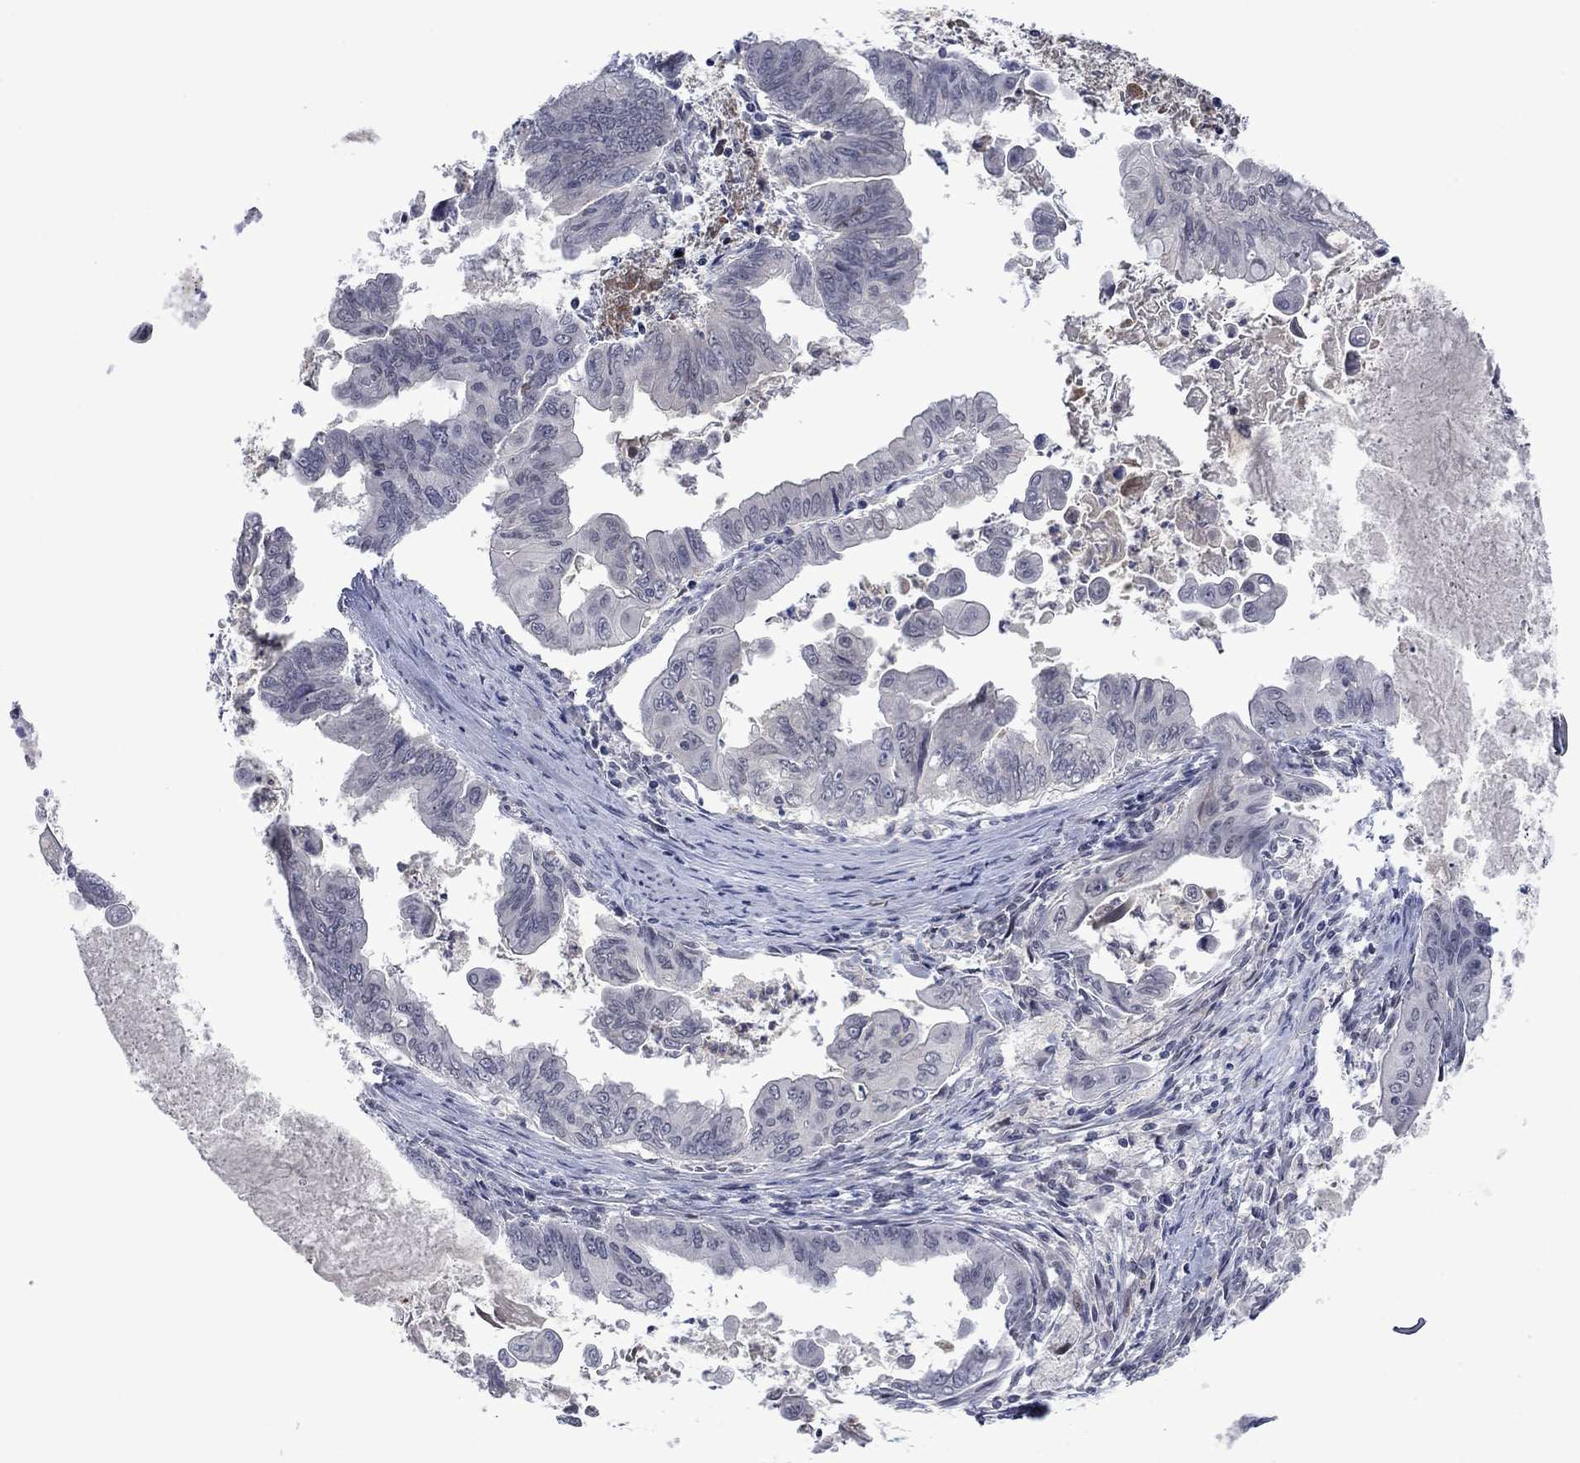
{"staining": {"intensity": "negative", "quantity": "none", "location": "none"}, "tissue": "stomach cancer", "cell_type": "Tumor cells", "image_type": "cancer", "snomed": [{"axis": "morphology", "description": "Adenocarcinoma, NOS"}, {"axis": "topography", "description": "Stomach, upper"}], "caption": "DAB (3,3'-diaminobenzidine) immunohistochemical staining of human adenocarcinoma (stomach) demonstrates no significant expression in tumor cells.", "gene": "AGL", "patient": {"sex": "male", "age": 80}}